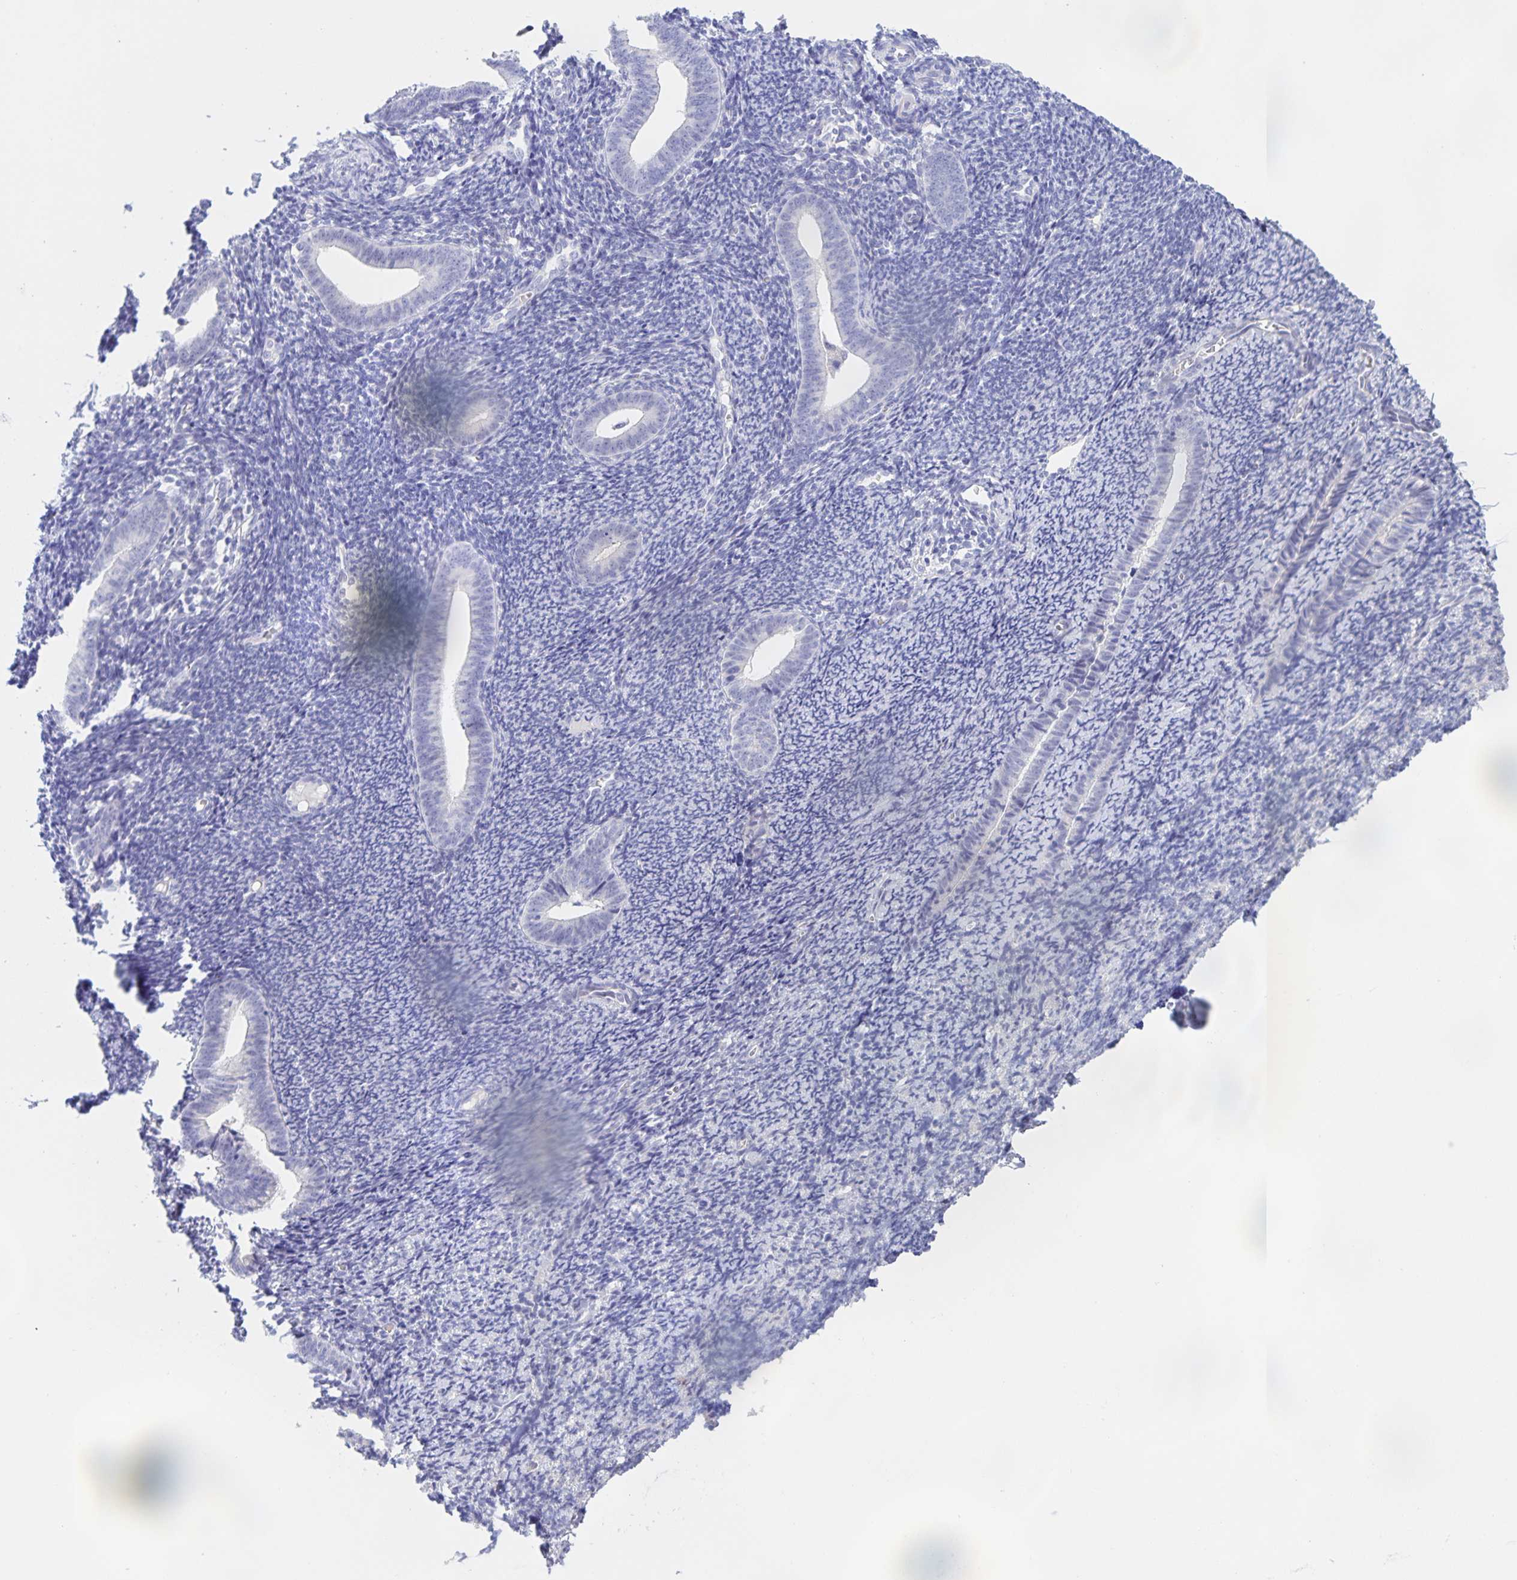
{"staining": {"intensity": "negative", "quantity": "none", "location": "none"}, "tissue": "endometrium", "cell_type": "Cells in endometrial stroma", "image_type": "normal", "snomed": [{"axis": "morphology", "description": "Normal tissue, NOS"}, {"axis": "topography", "description": "Endometrium"}], "caption": "High magnification brightfield microscopy of benign endometrium stained with DAB (brown) and counterstained with hematoxylin (blue): cells in endometrial stroma show no significant positivity. (DAB (3,3'-diaminobenzidine) immunohistochemistry with hematoxylin counter stain).", "gene": "DMGDH", "patient": {"sex": "female", "age": 39}}